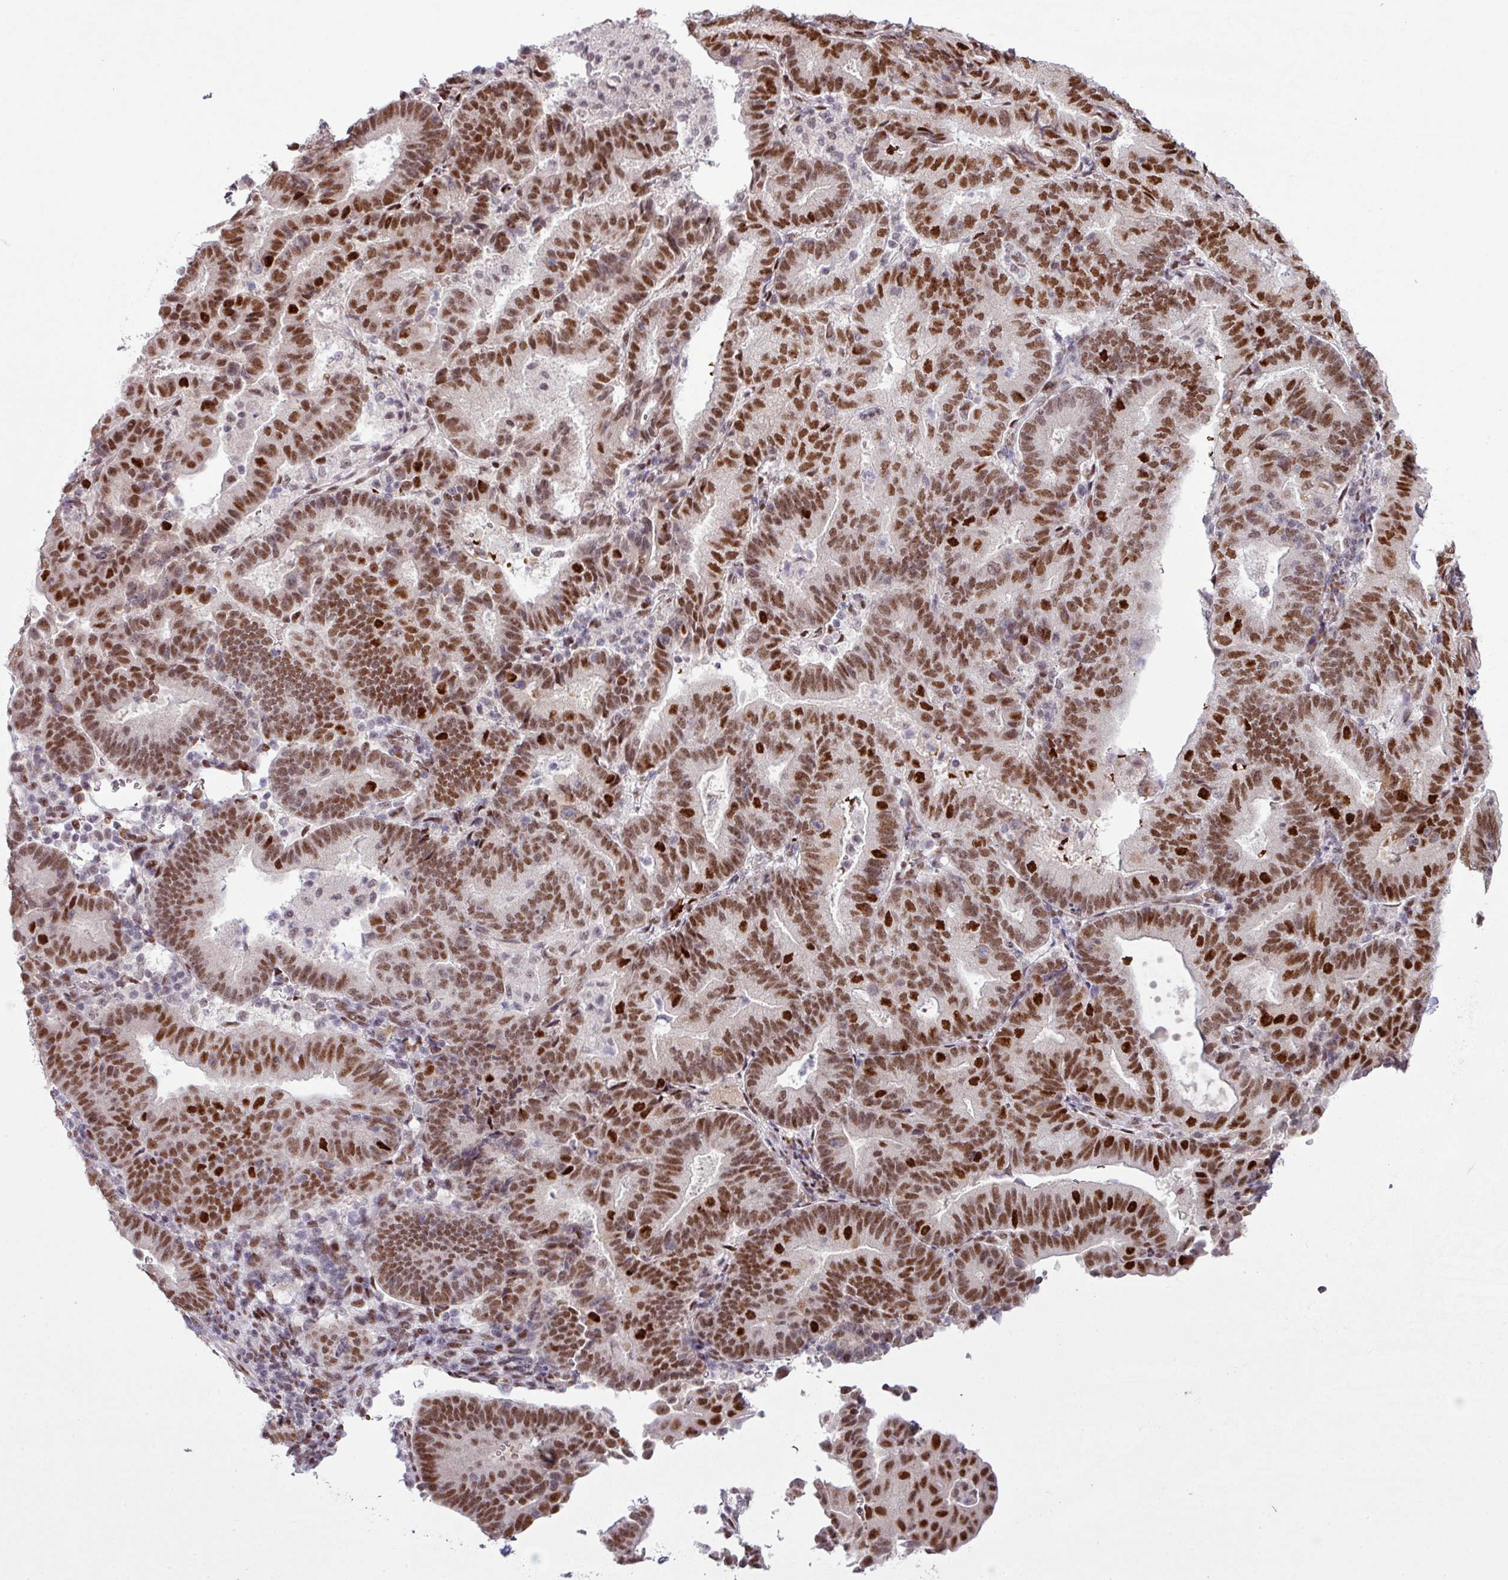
{"staining": {"intensity": "strong", "quantity": ">75%", "location": "nuclear"}, "tissue": "endometrial cancer", "cell_type": "Tumor cells", "image_type": "cancer", "snomed": [{"axis": "morphology", "description": "Adenocarcinoma, NOS"}, {"axis": "topography", "description": "Endometrium"}], "caption": "Immunohistochemistry of human endometrial cancer reveals high levels of strong nuclear expression in approximately >75% of tumor cells.", "gene": "PRDM5", "patient": {"sex": "female", "age": 70}}